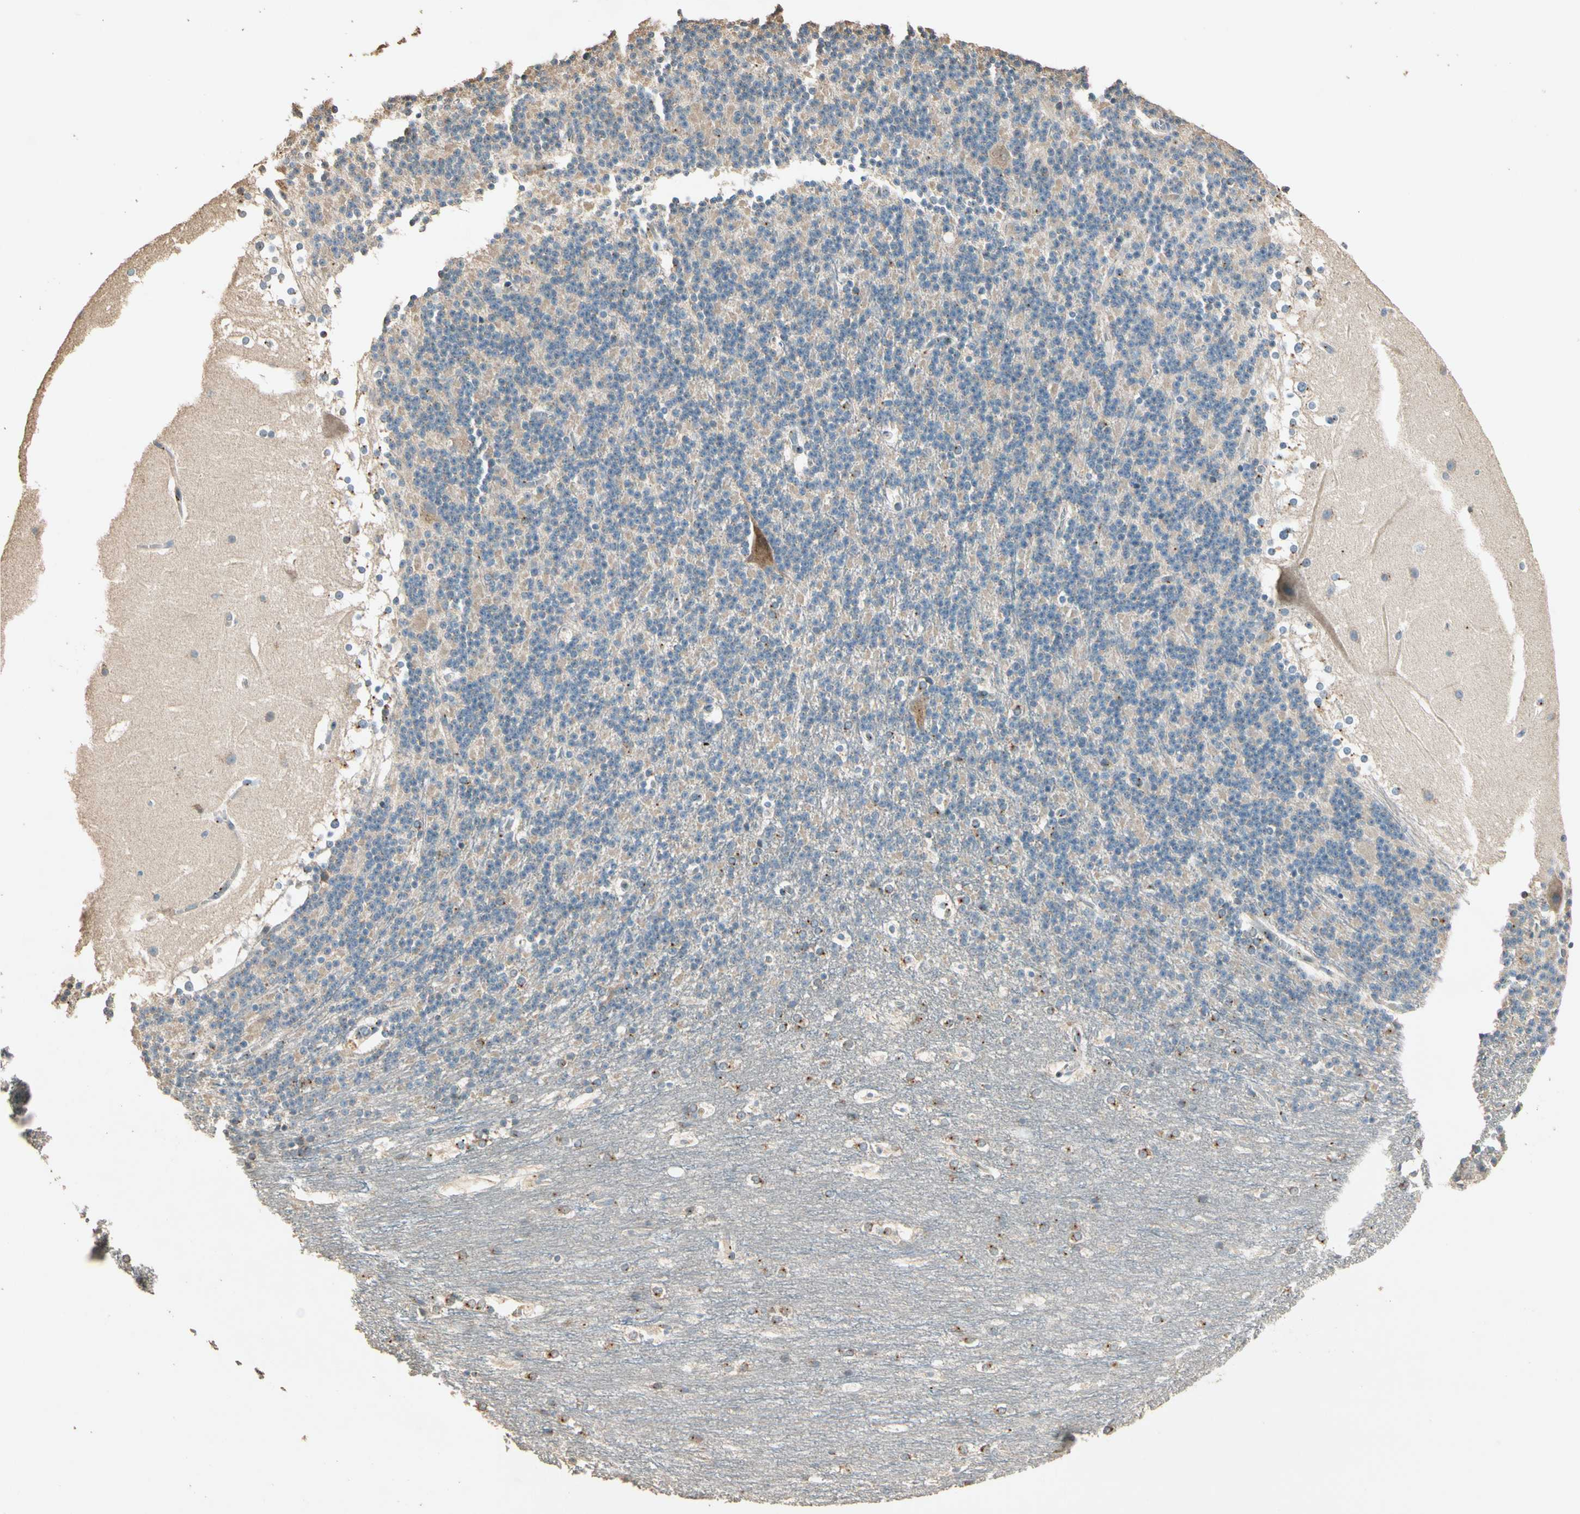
{"staining": {"intensity": "moderate", "quantity": "<25%", "location": "cytoplasmic/membranous"}, "tissue": "cerebellum", "cell_type": "Cells in granular layer", "image_type": "normal", "snomed": [{"axis": "morphology", "description": "Normal tissue, NOS"}, {"axis": "topography", "description": "Cerebellum"}], "caption": "Immunohistochemical staining of unremarkable cerebellum shows <25% levels of moderate cytoplasmic/membranous protein staining in about <25% of cells in granular layer. (IHC, brightfield microscopy, high magnification).", "gene": "AKAP9", "patient": {"sex": "female", "age": 19}}